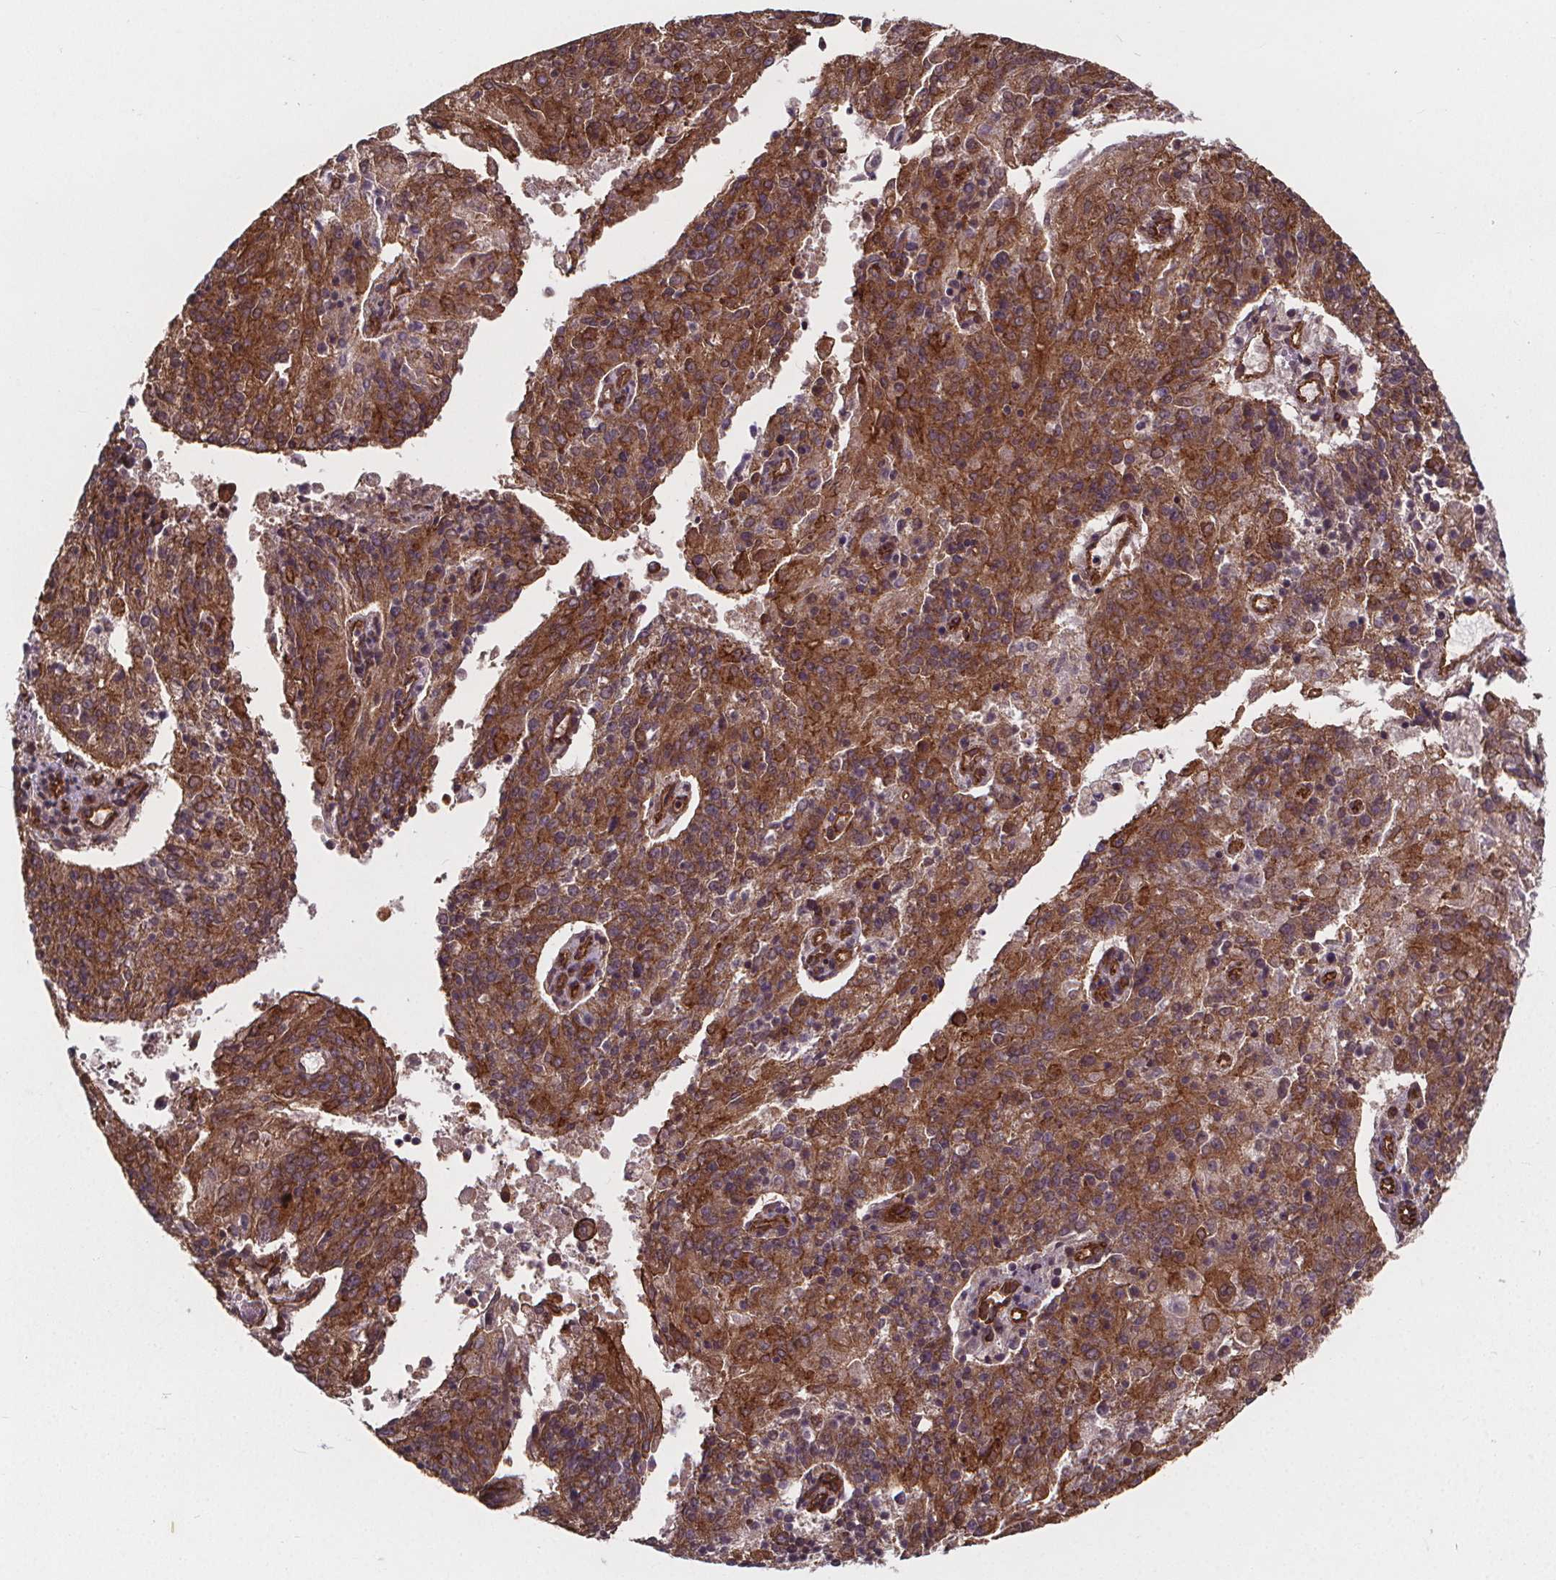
{"staining": {"intensity": "strong", "quantity": ">75%", "location": "cytoplasmic/membranous"}, "tissue": "endometrial cancer", "cell_type": "Tumor cells", "image_type": "cancer", "snomed": [{"axis": "morphology", "description": "Adenocarcinoma, NOS"}, {"axis": "topography", "description": "Endometrium"}], "caption": "Immunohistochemistry photomicrograph of endometrial cancer (adenocarcinoma) stained for a protein (brown), which exhibits high levels of strong cytoplasmic/membranous staining in approximately >75% of tumor cells.", "gene": "CLINT1", "patient": {"sex": "female", "age": 82}}